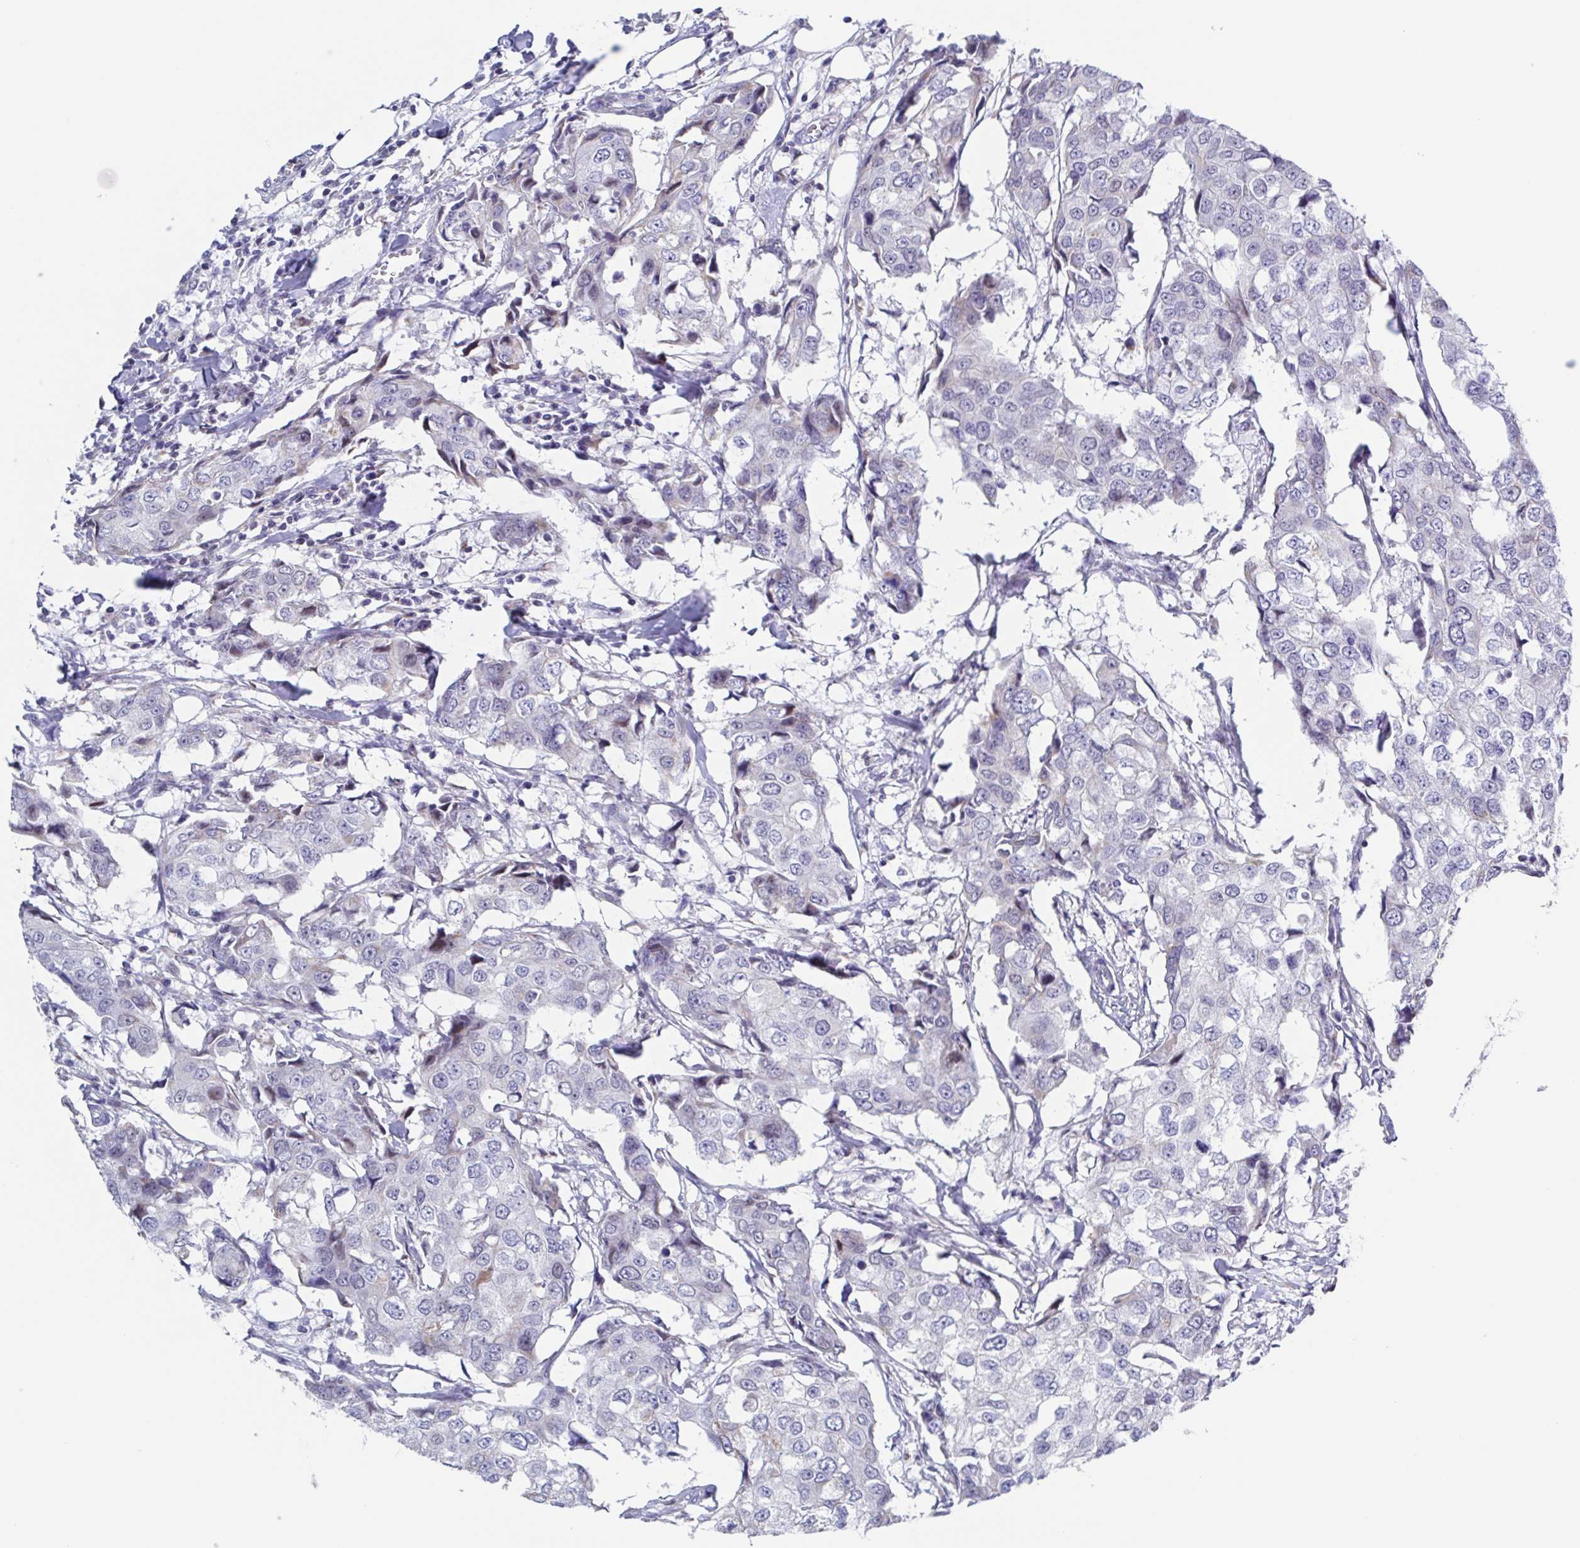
{"staining": {"intensity": "negative", "quantity": "none", "location": "none"}, "tissue": "breast cancer", "cell_type": "Tumor cells", "image_type": "cancer", "snomed": [{"axis": "morphology", "description": "Duct carcinoma"}, {"axis": "topography", "description": "Breast"}], "caption": "Human infiltrating ductal carcinoma (breast) stained for a protein using immunohistochemistry (IHC) demonstrates no staining in tumor cells.", "gene": "PBOV1", "patient": {"sex": "female", "age": 27}}